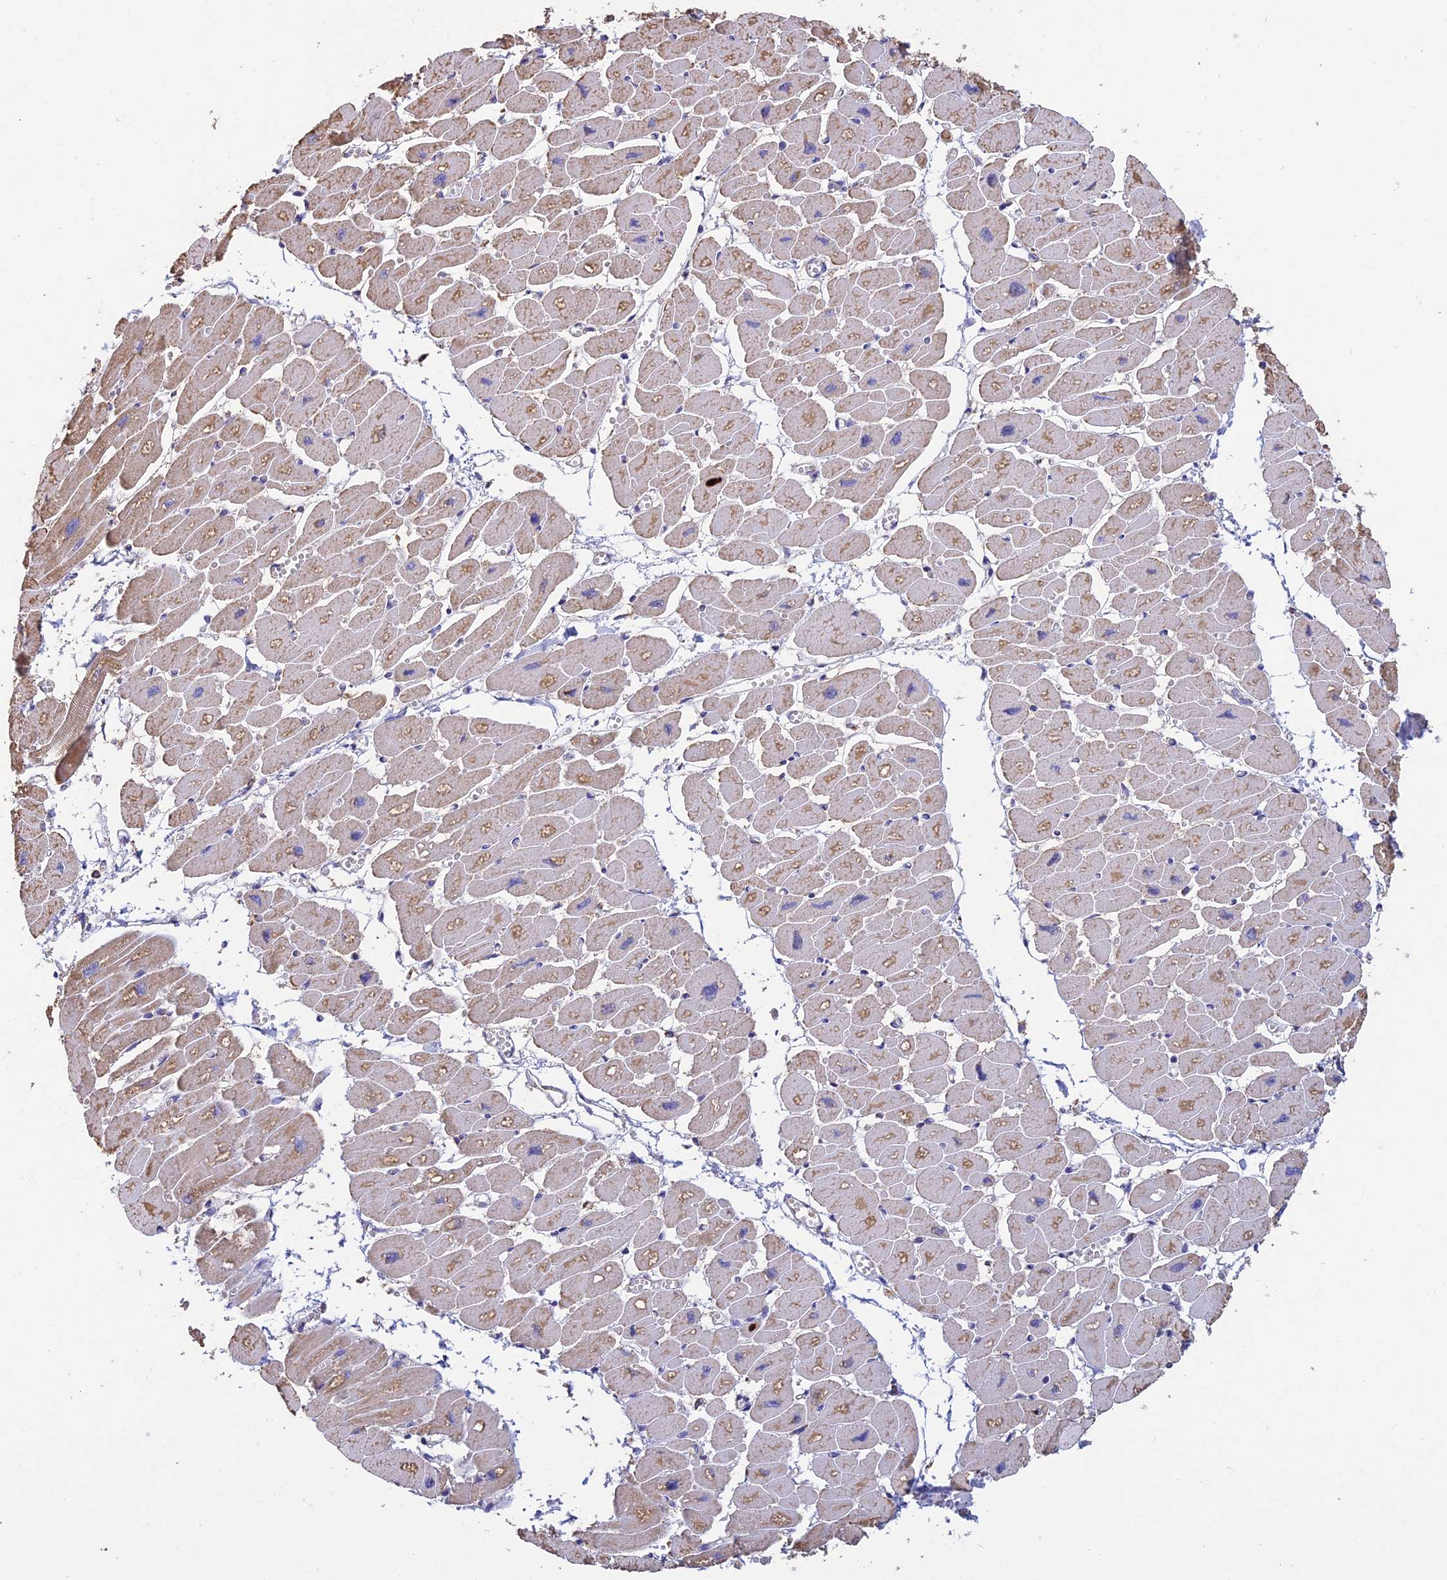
{"staining": {"intensity": "weak", "quantity": ">75%", "location": "cytoplasmic/membranous"}, "tissue": "heart muscle", "cell_type": "Cardiomyocytes", "image_type": "normal", "snomed": [{"axis": "morphology", "description": "Normal tissue, NOS"}, {"axis": "topography", "description": "Heart"}], "caption": "The photomicrograph reveals staining of benign heart muscle, revealing weak cytoplasmic/membranous protein staining (brown color) within cardiomyocytes.", "gene": "OR2W3", "patient": {"sex": "female", "age": 54}}